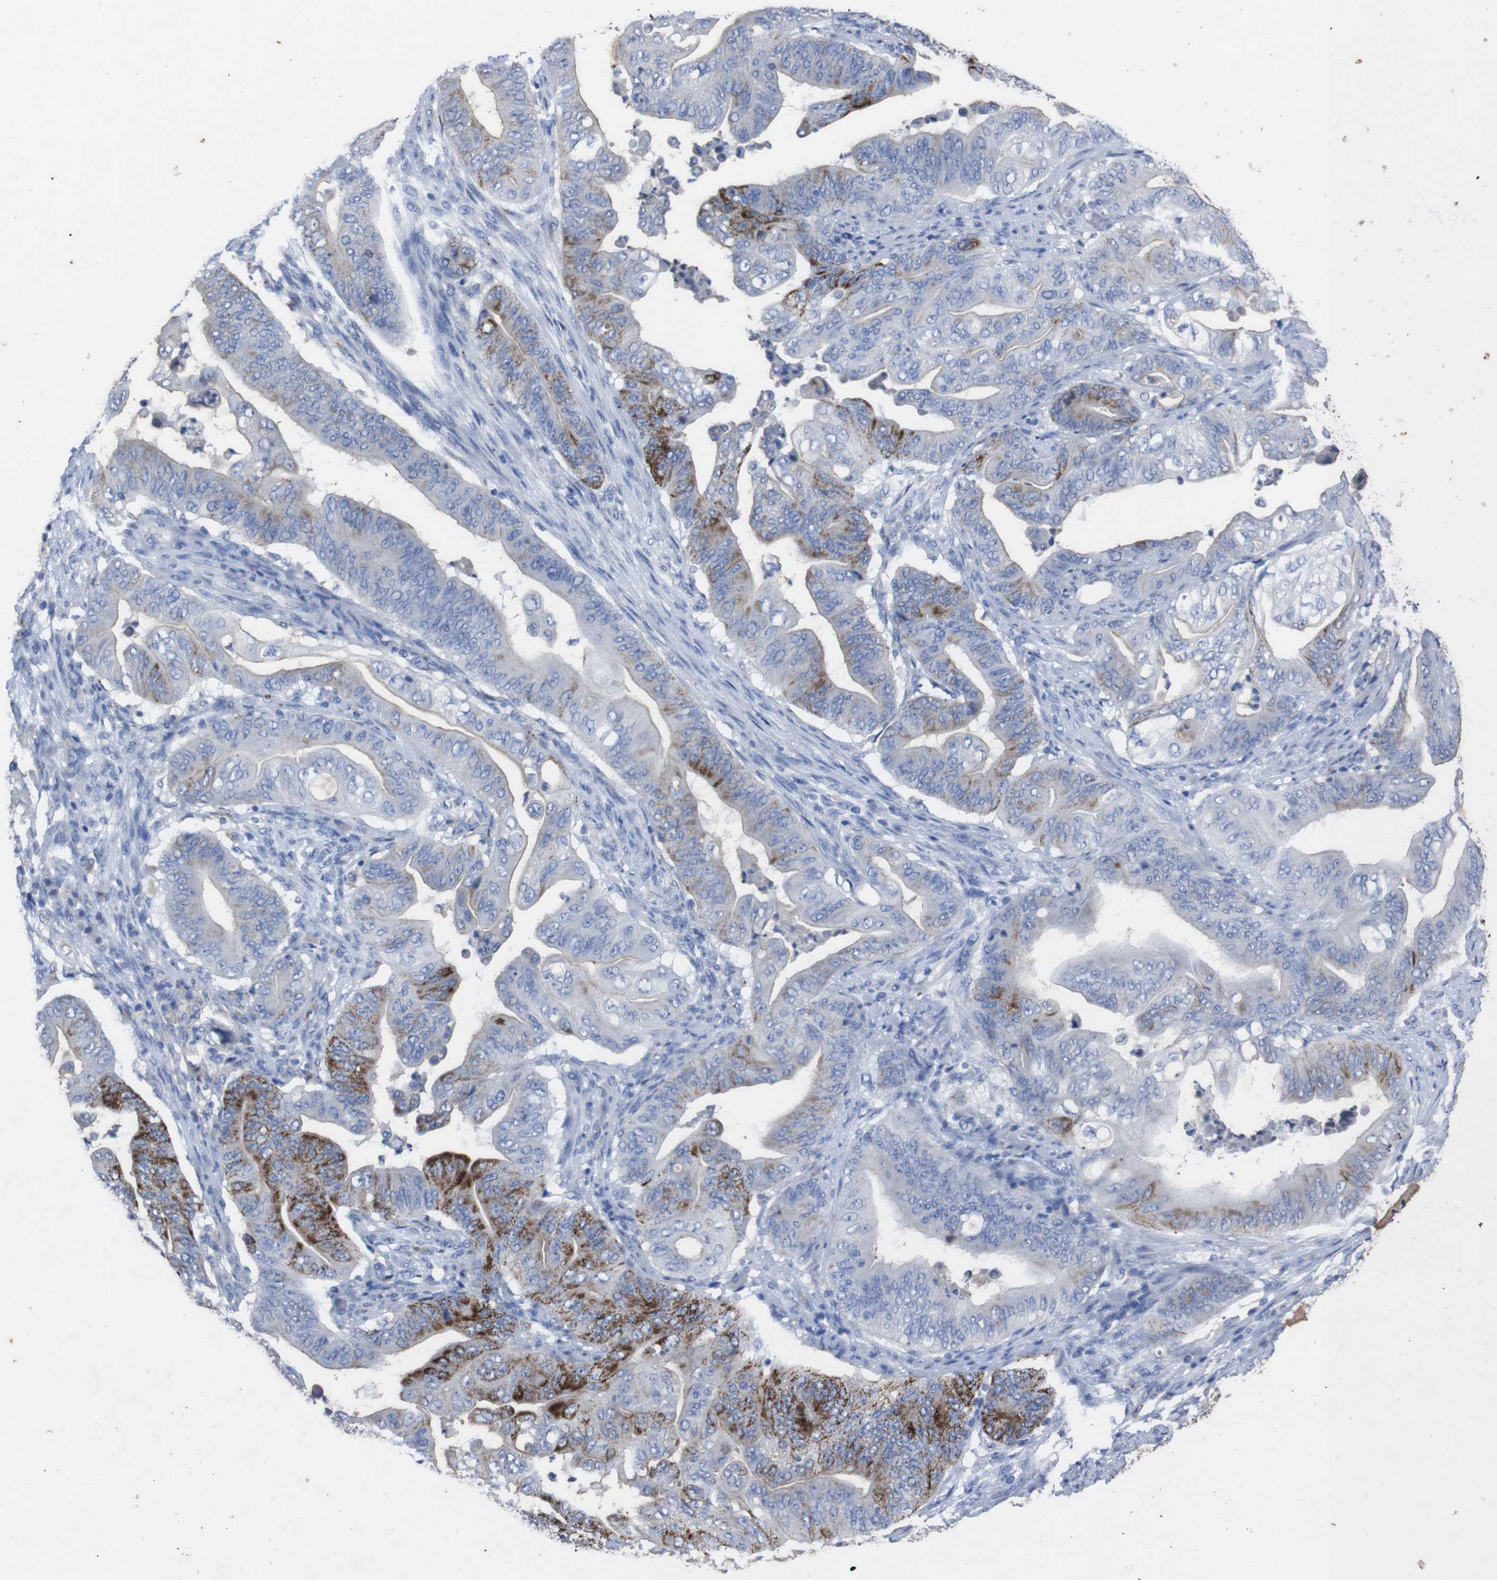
{"staining": {"intensity": "strong", "quantity": "<25%", "location": "cytoplasmic/membranous"}, "tissue": "stomach cancer", "cell_type": "Tumor cells", "image_type": "cancer", "snomed": [{"axis": "morphology", "description": "Adenocarcinoma, NOS"}, {"axis": "topography", "description": "Stomach"}], "caption": "High-power microscopy captured an immunohistochemistry (IHC) histopathology image of stomach cancer, revealing strong cytoplasmic/membranous positivity in approximately <25% of tumor cells. Immunohistochemistry stains the protein in brown and the nuclei are stained blue.", "gene": "GJB2", "patient": {"sex": "female", "age": 73}}